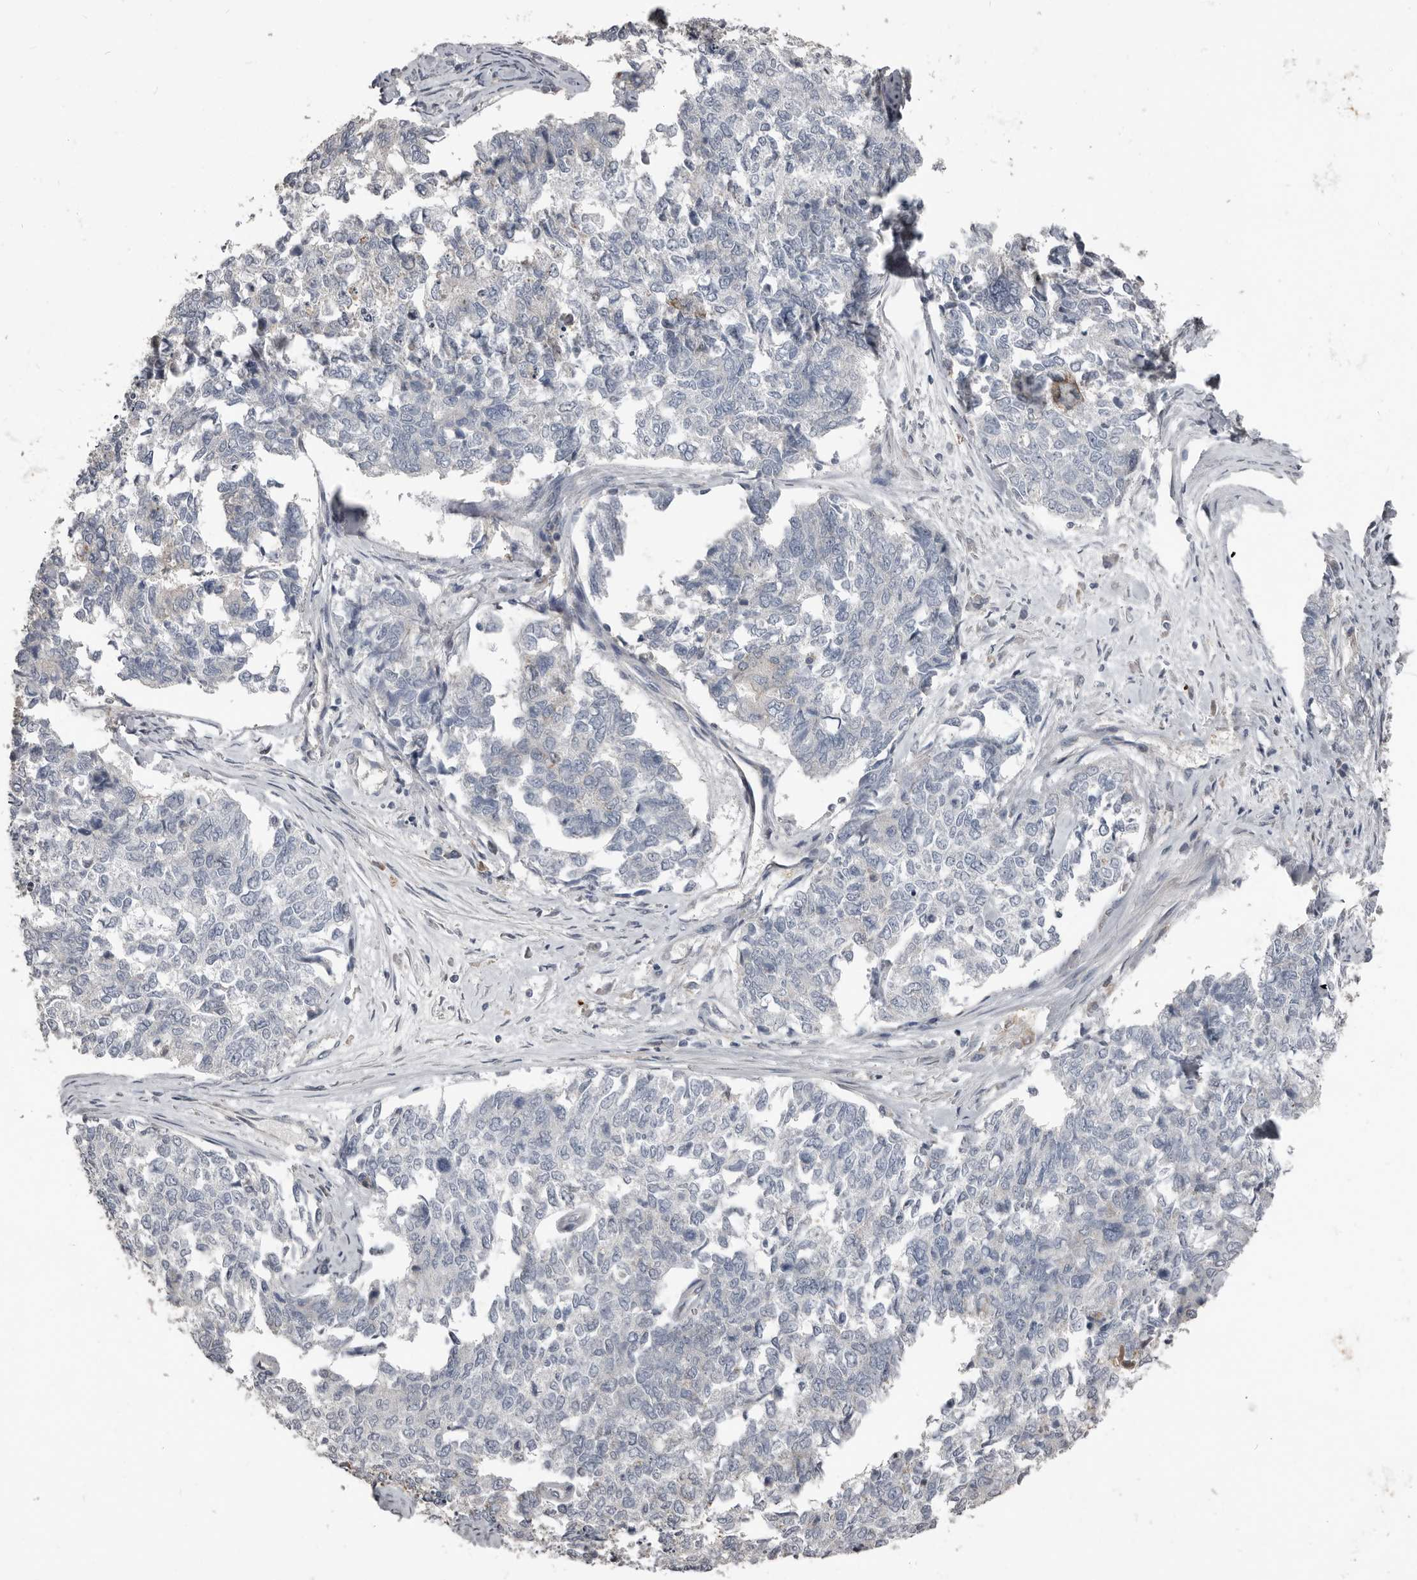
{"staining": {"intensity": "negative", "quantity": "none", "location": "none"}, "tissue": "cervical cancer", "cell_type": "Tumor cells", "image_type": "cancer", "snomed": [{"axis": "morphology", "description": "Squamous cell carcinoma, NOS"}, {"axis": "topography", "description": "Cervix"}], "caption": "The photomicrograph reveals no staining of tumor cells in cervical cancer.", "gene": "KCNJ8", "patient": {"sex": "female", "age": 63}}